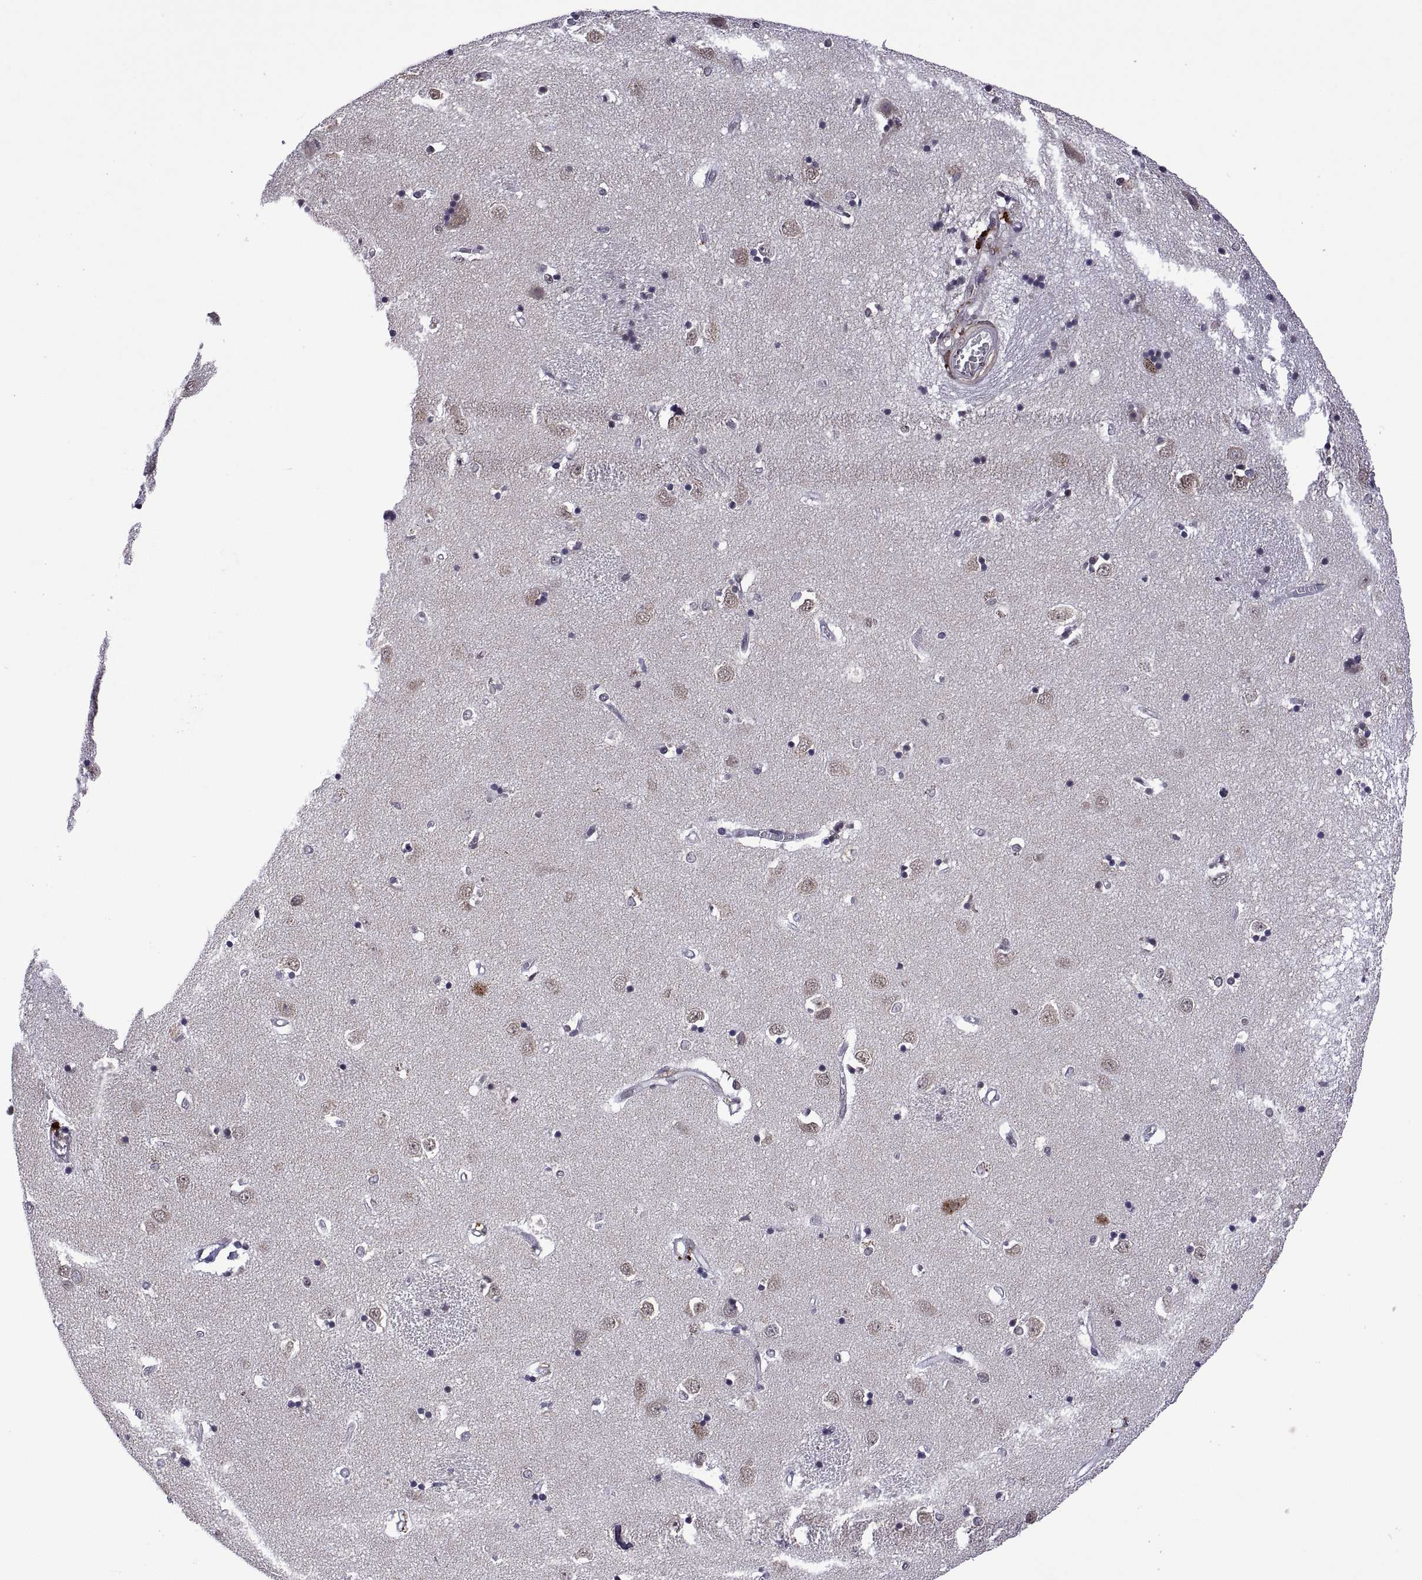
{"staining": {"intensity": "negative", "quantity": "none", "location": "none"}, "tissue": "caudate", "cell_type": "Glial cells", "image_type": "normal", "snomed": [{"axis": "morphology", "description": "Normal tissue, NOS"}, {"axis": "topography", "description": "Lateral ventricle wall"}], "caption": "IHC micrograph of normal human caudate stained for a protein (brown), which exhibits no expression in glial cells.", "gene": "NR4A1", "patient": {"sex": "male", "age": 54}}